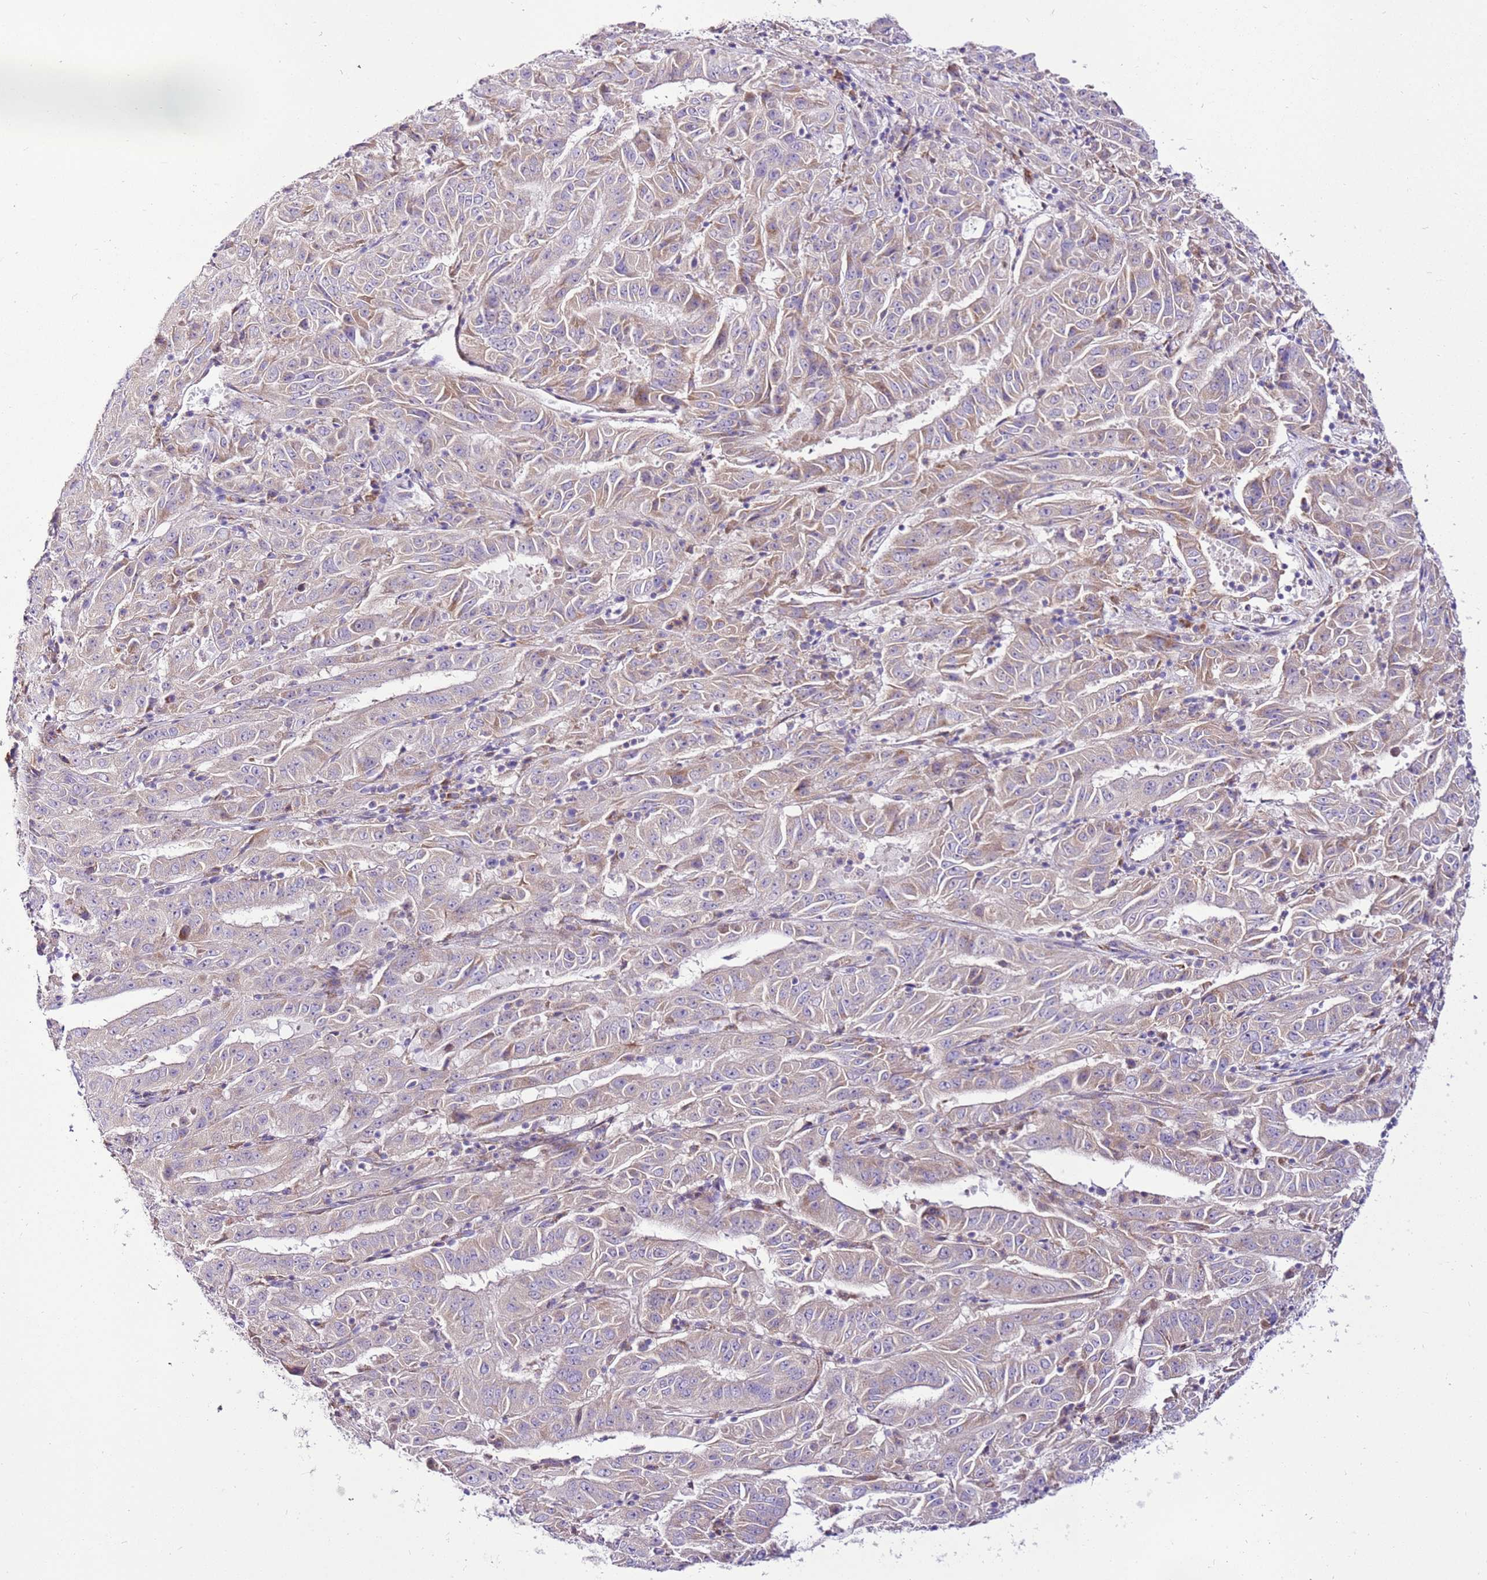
{"staining": {"intensity": "weak", "quantity": "<25%", "location": "cytoplasmic/membranous"}, "tissue": "pancreatic cancer", "cell_type": "Tumor cells", "image_type": "cancer", "snomed": [{"axis": "morphology", "description": "Adenocarcinoma, NOS"}, {"axis": "topography", "description": "Pancreas"}], "caption": "The micrograph reveals no staining of tumor cells in pancreatic adenocarcinoma.", "gene": "MRPL36", "patient": {"sex": "male", "age": 63}}